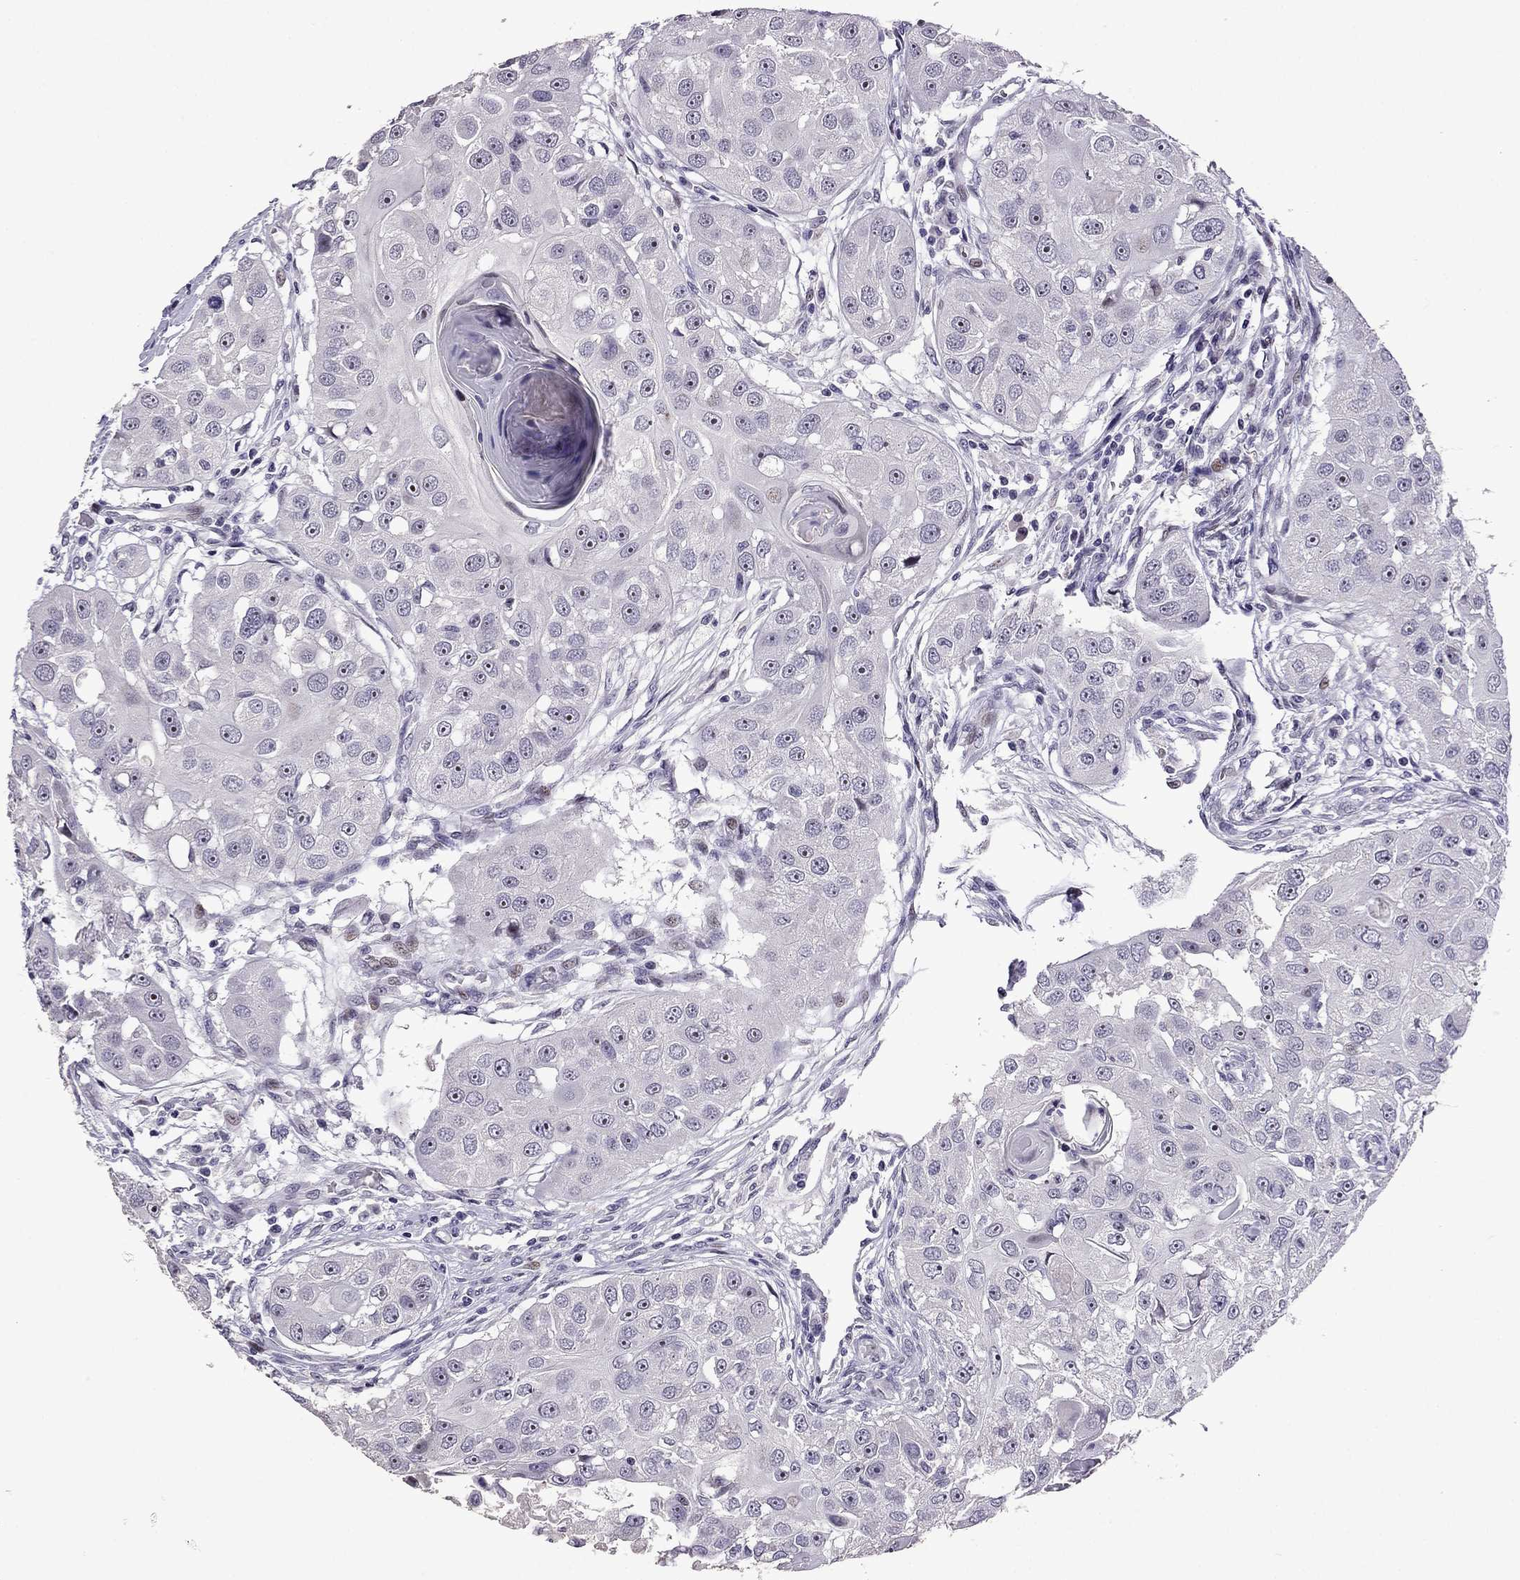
{"staining": {"intensity": "negative", "quantity": "none", "location": "none"}, "tissue": "head and neck cancer", "cell_type": "Tumor cells", "image_type": "cancer", "snomed": [{"axis": "morphology", "description": "Squamous cell carcinoma, NOS"}, {"axis": "topography", "description": "Head-Neck"}], "caption": "Immunohistochemistry micrograph of head and neck squamous cell carcinoma stained for a protein (brown), which displays no positivity in tumor cells. Nuclei are stained in blue.", "gene": "TTN", "patient": {"sex": "male", "age": 51}}